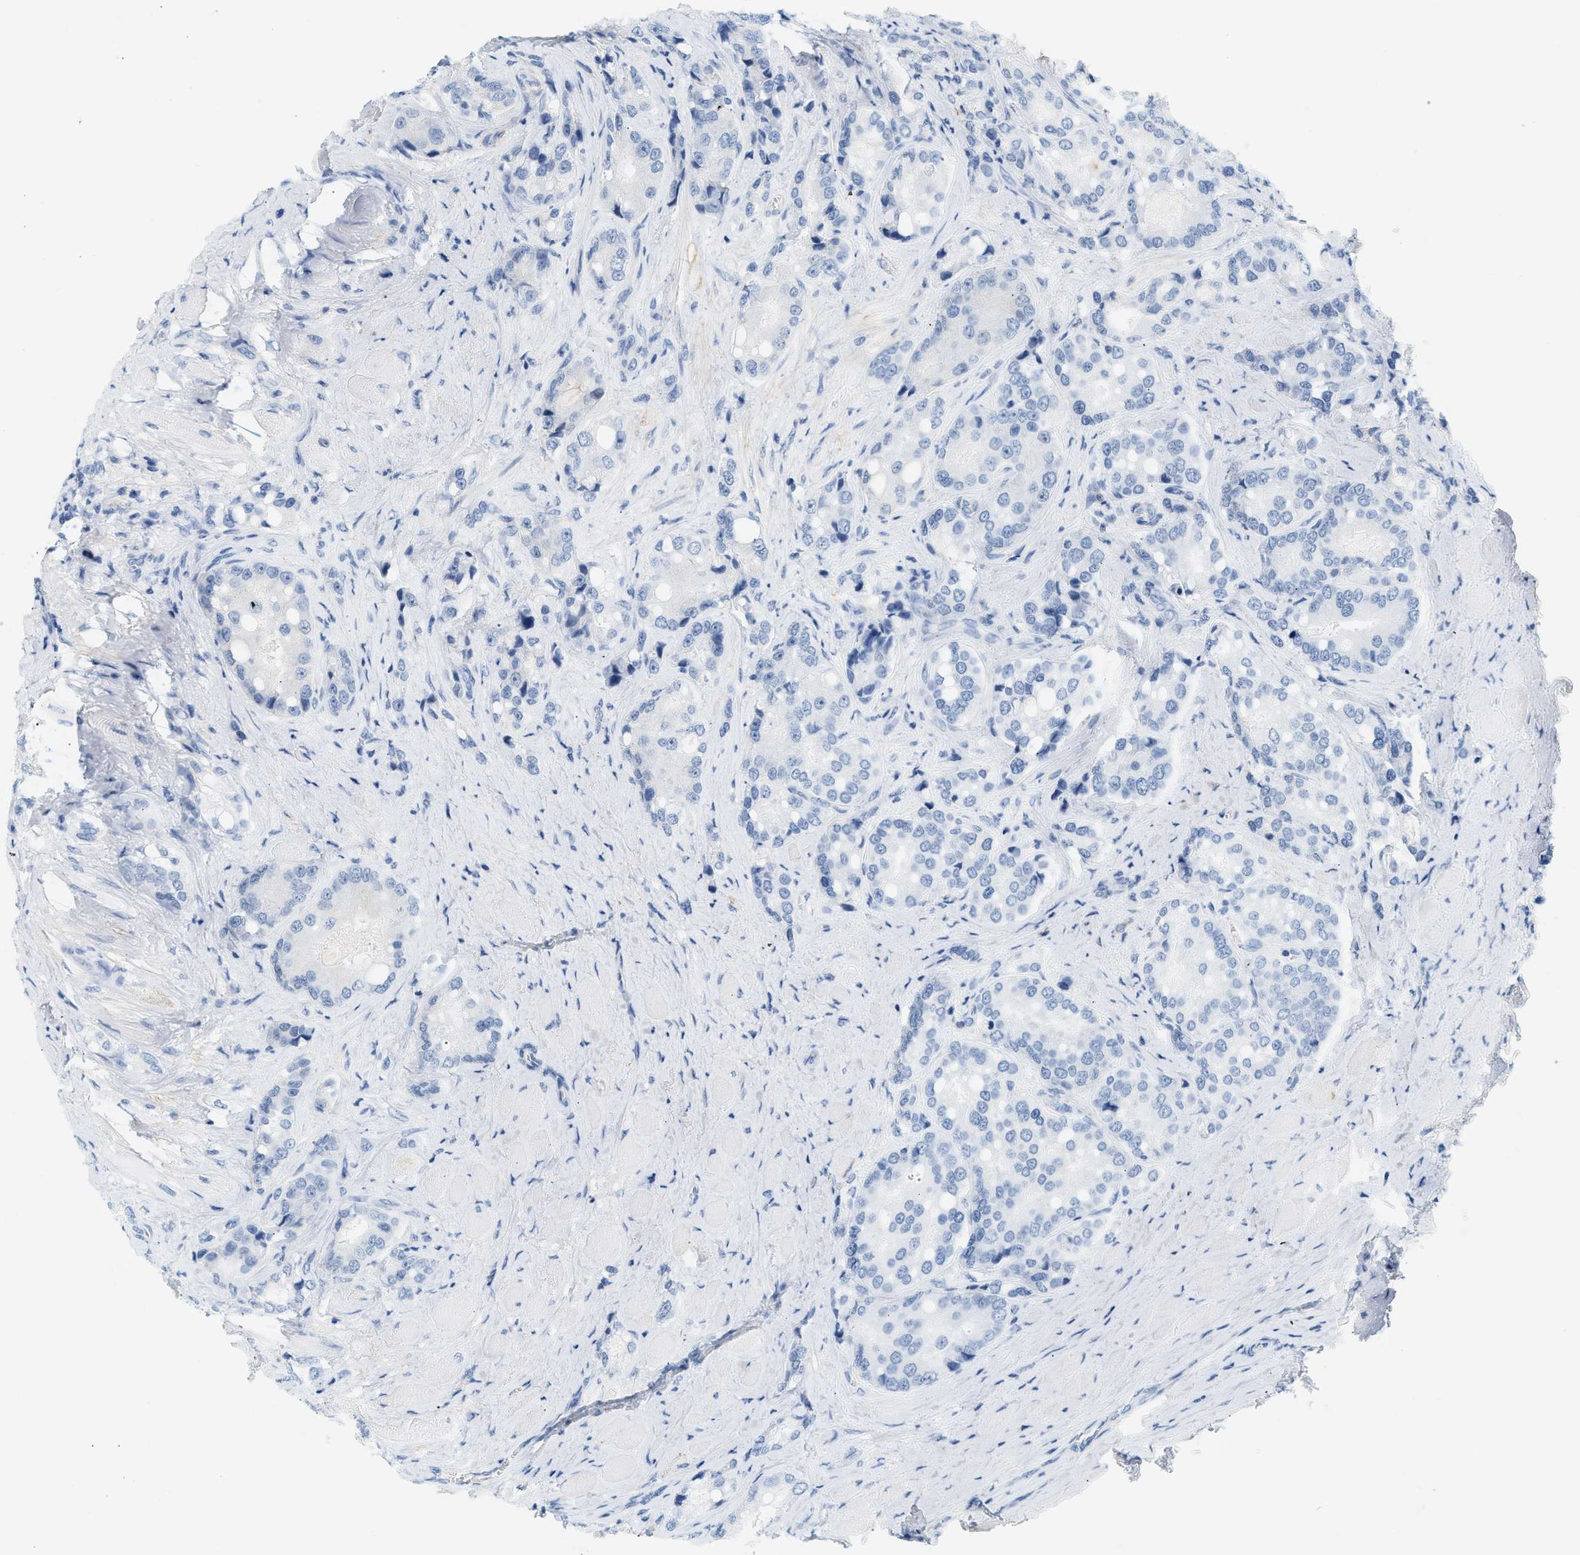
{"staining": {"intensity": "negative", "quantity": "none", "location": "none"}, "tissue": "prostate cancer", "cell_type": "Tumor cells", "image_type": "cancer", "snomed": [{"axis": "morphology", "description": "Adenocarcinoma, High grade"}, {"axis": "topography", "description": "Prostate"}], "caption": "Protein analysis of prostate cancer displays no significant expression in tumor cells.", "gene": "BVES", "patient": {"sex": "male", "age": 50}}